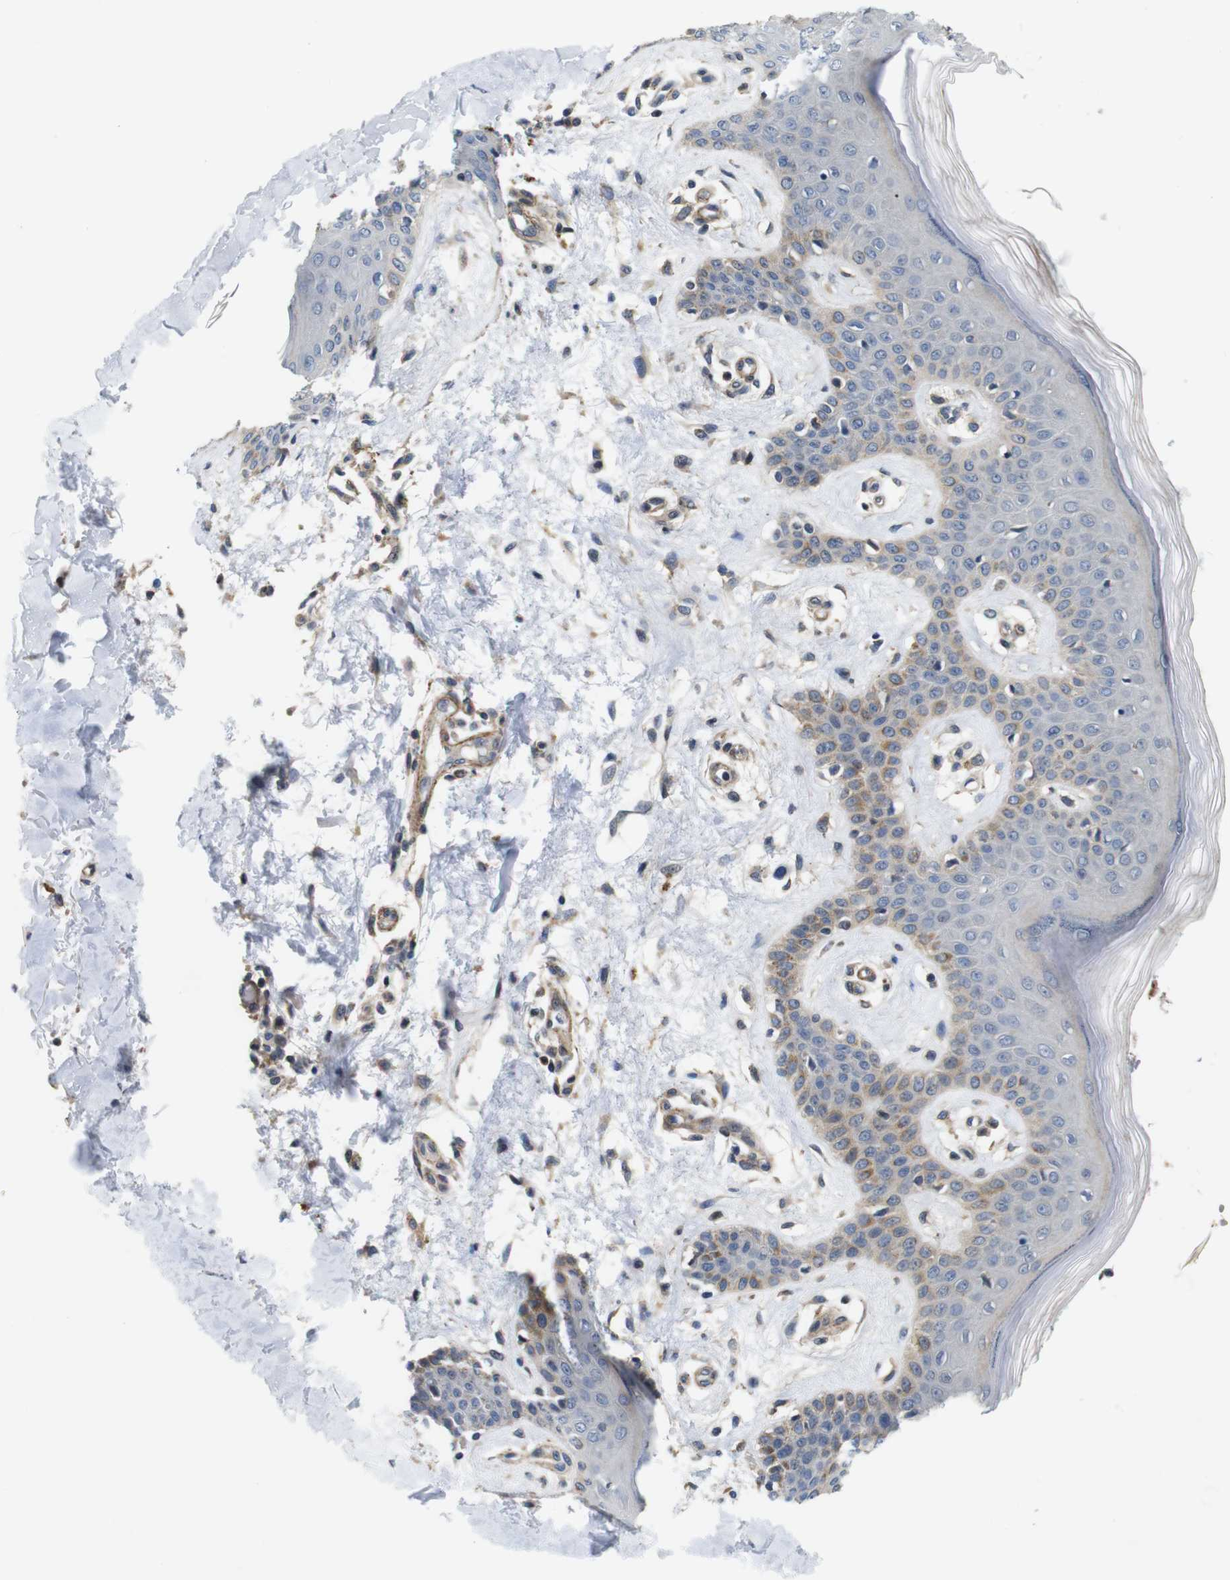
{"staining": {"intensity": "weak", "quantity": ">75%", "location": "cytoplasmic/membranous"}, "tissue": "skin", "cell_type": "Fibroblasts", "image_type": "normal", "snomed": [{"axis": "morphology", "description": "Normal tissue, NOS"}, {"axis": "topography", "description": "Skin"}], "caption": "Immunohistochemical staining of unremarkable skin demonstrates weak cytoplasmic/membranous protein expression in about >75% of fibroblasts. The staining was performed using DAB (3,3'-diaminobenzidine) to visualize the protein expression in brown, while the nuclei were stained in blue with hematoxylin (Magnification: 20x).", "gene": "GGT7", "patient": {"sex": "male", "age": 53}}